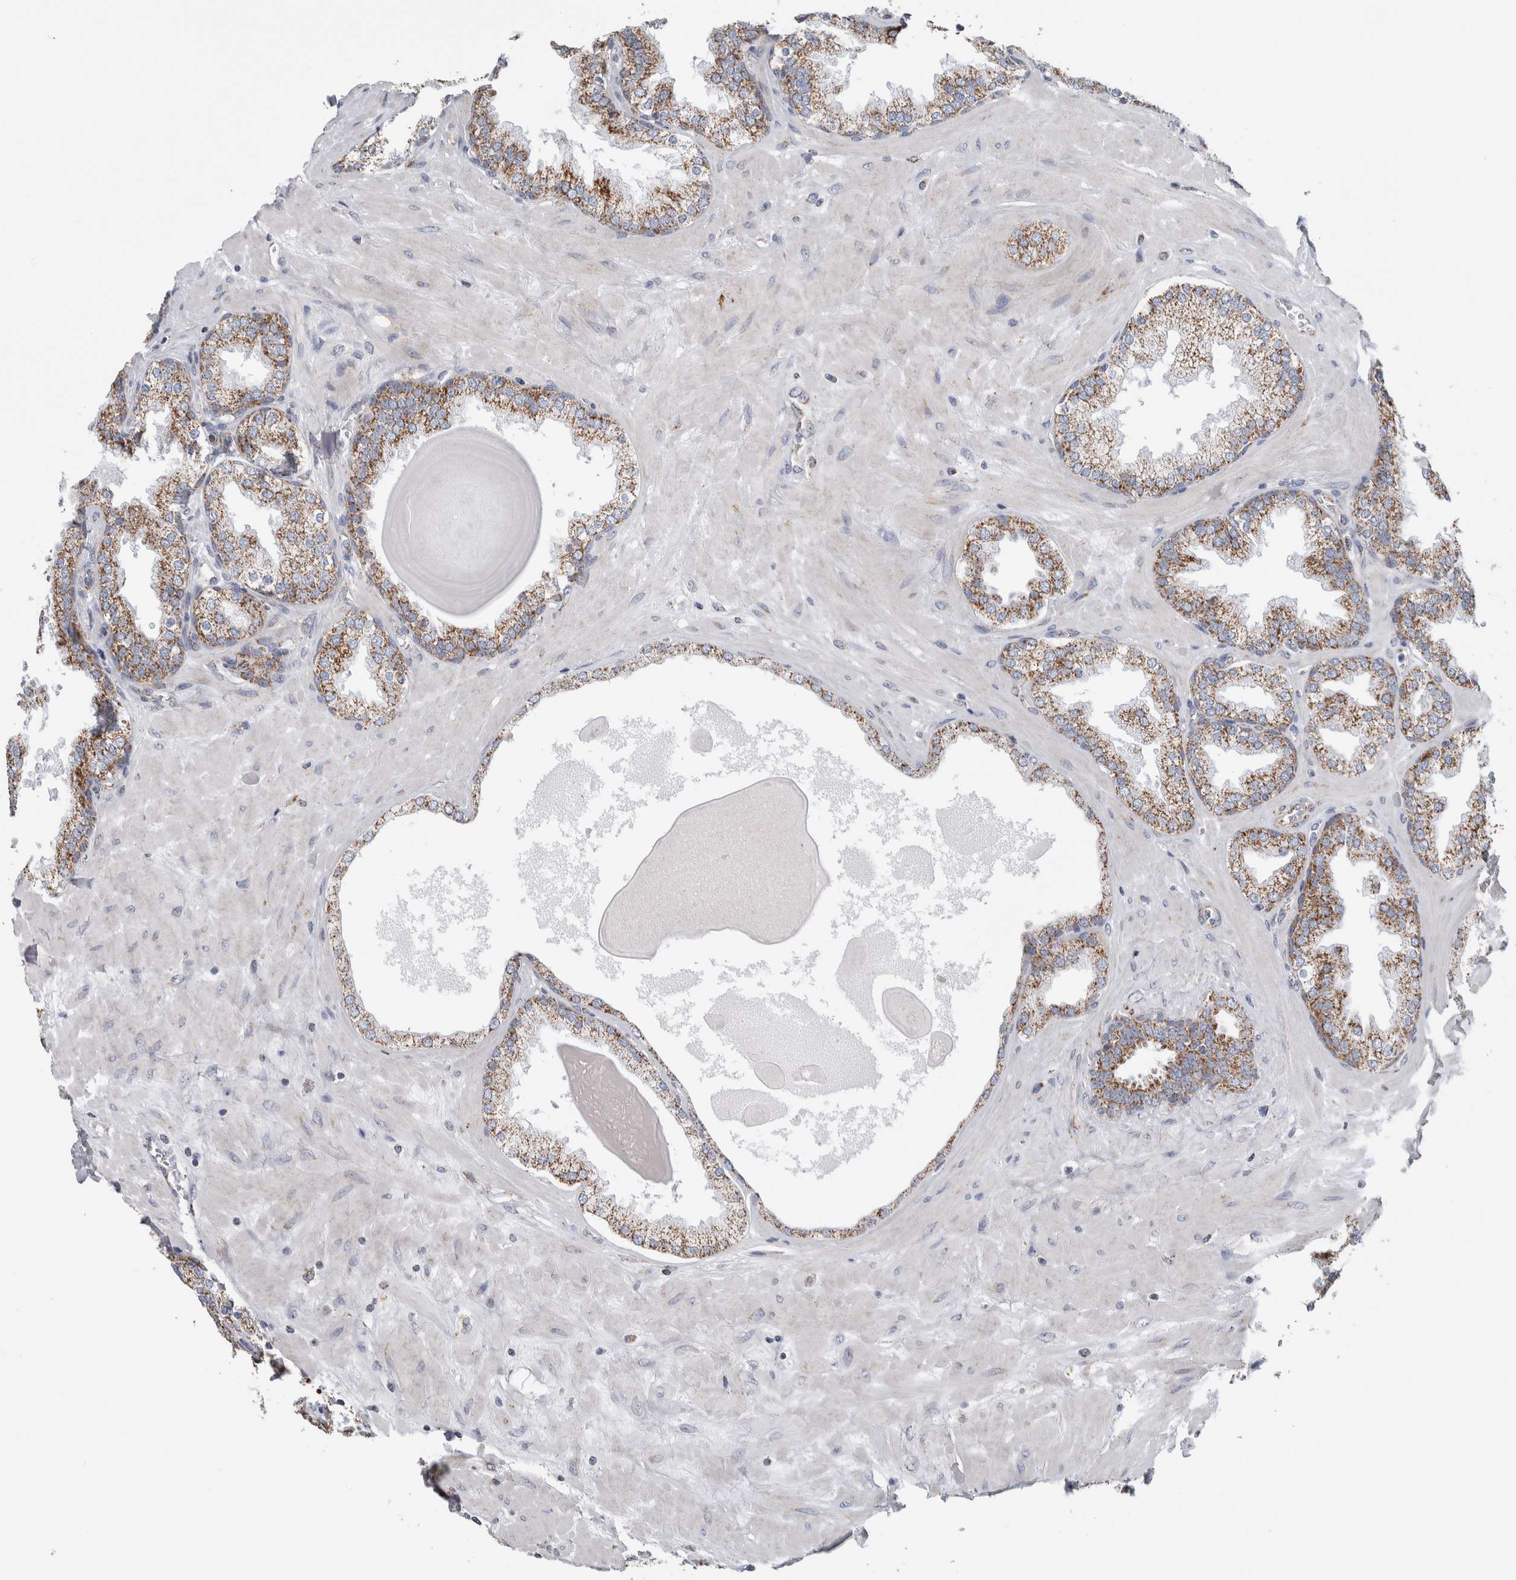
{"staining": {"intensity": "moderate", "quantity": ">75%", "location": "cytoplasmic/membranous"}, "tissue": "prostate", "cell_type": "Glandular cells", "image_type": "normal", "snomed": [{"axis": "morphology", "description": "Normal tissue, NOS"}, {"axis": "topography", "description": "Prostate"}], "caption": "A brown stain labels moderate cytoplasmic/membranous expression of a protein in glandular cells of benign human prostate. The protein of interest is stained brown, and the nuclei are stained in blue (DAB (3,3'-diaminobenzidine) IHC with brightfield microscopy, high magnification).", "gene": "ETFA", "patient": {"sex": "male", "age": 51}}